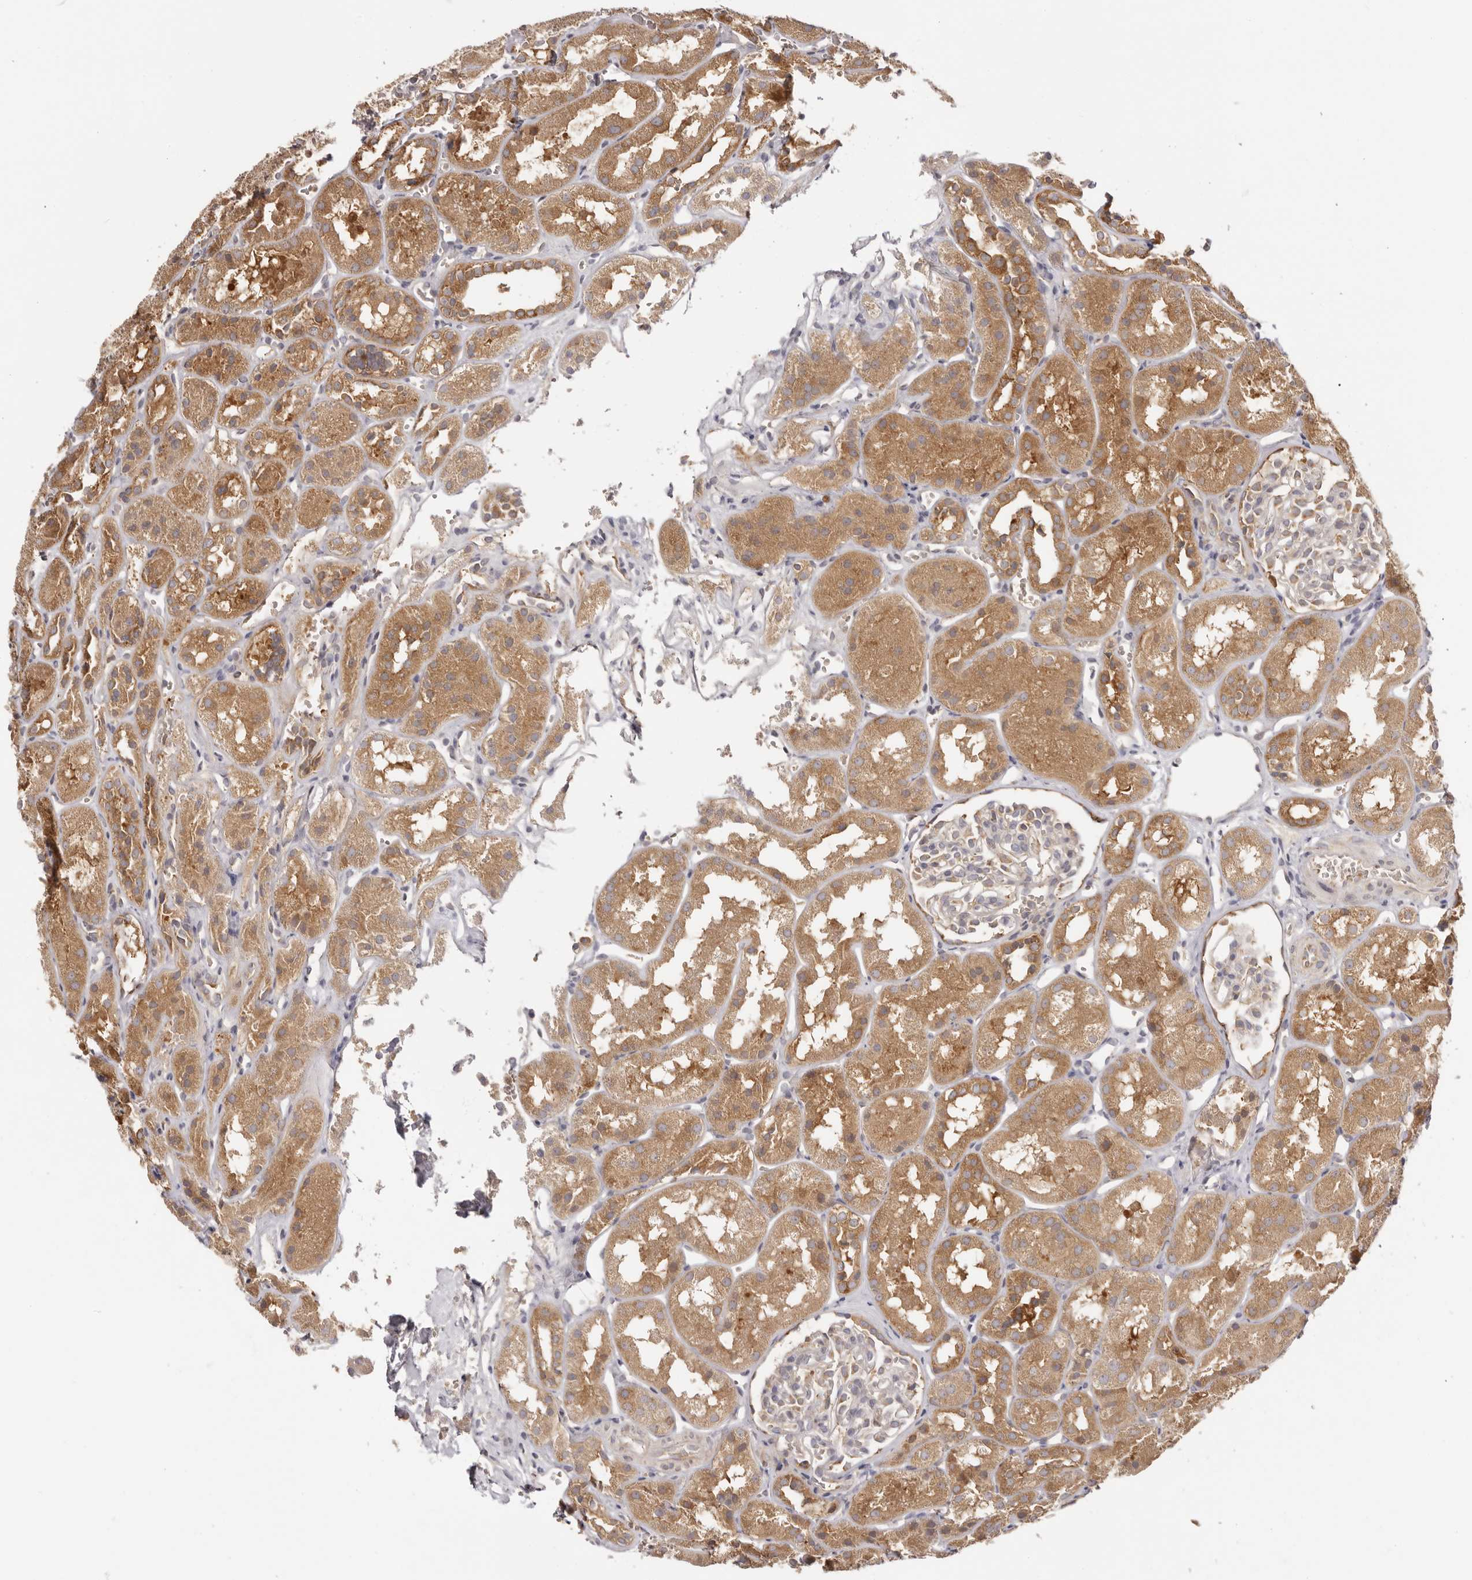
{"staining": {"intensity": "weak", "quantity": "25%-75%", "location": "cytoplasmic/membranous"}, "tissue": "kidney", "cell_type": "Cells in glomeruli", "image_type": "normal", "snomed": [{"axis": "morphology", "description": "Normal tissue, NOS"}, {"axis": "topography", "description": "Kidney"}], "caption": "A photomicrograph of kidney stained for a protein displays weak cytoplasmic/membranous brown staining in cells in glomeruli. The staining is performed using DAB brown chromogen to label protein expression. The nuclei are counter-stained blue using hematoxylin.", "gene": "EEF1E1", "patient": {"sex": "male", "age": 16}}